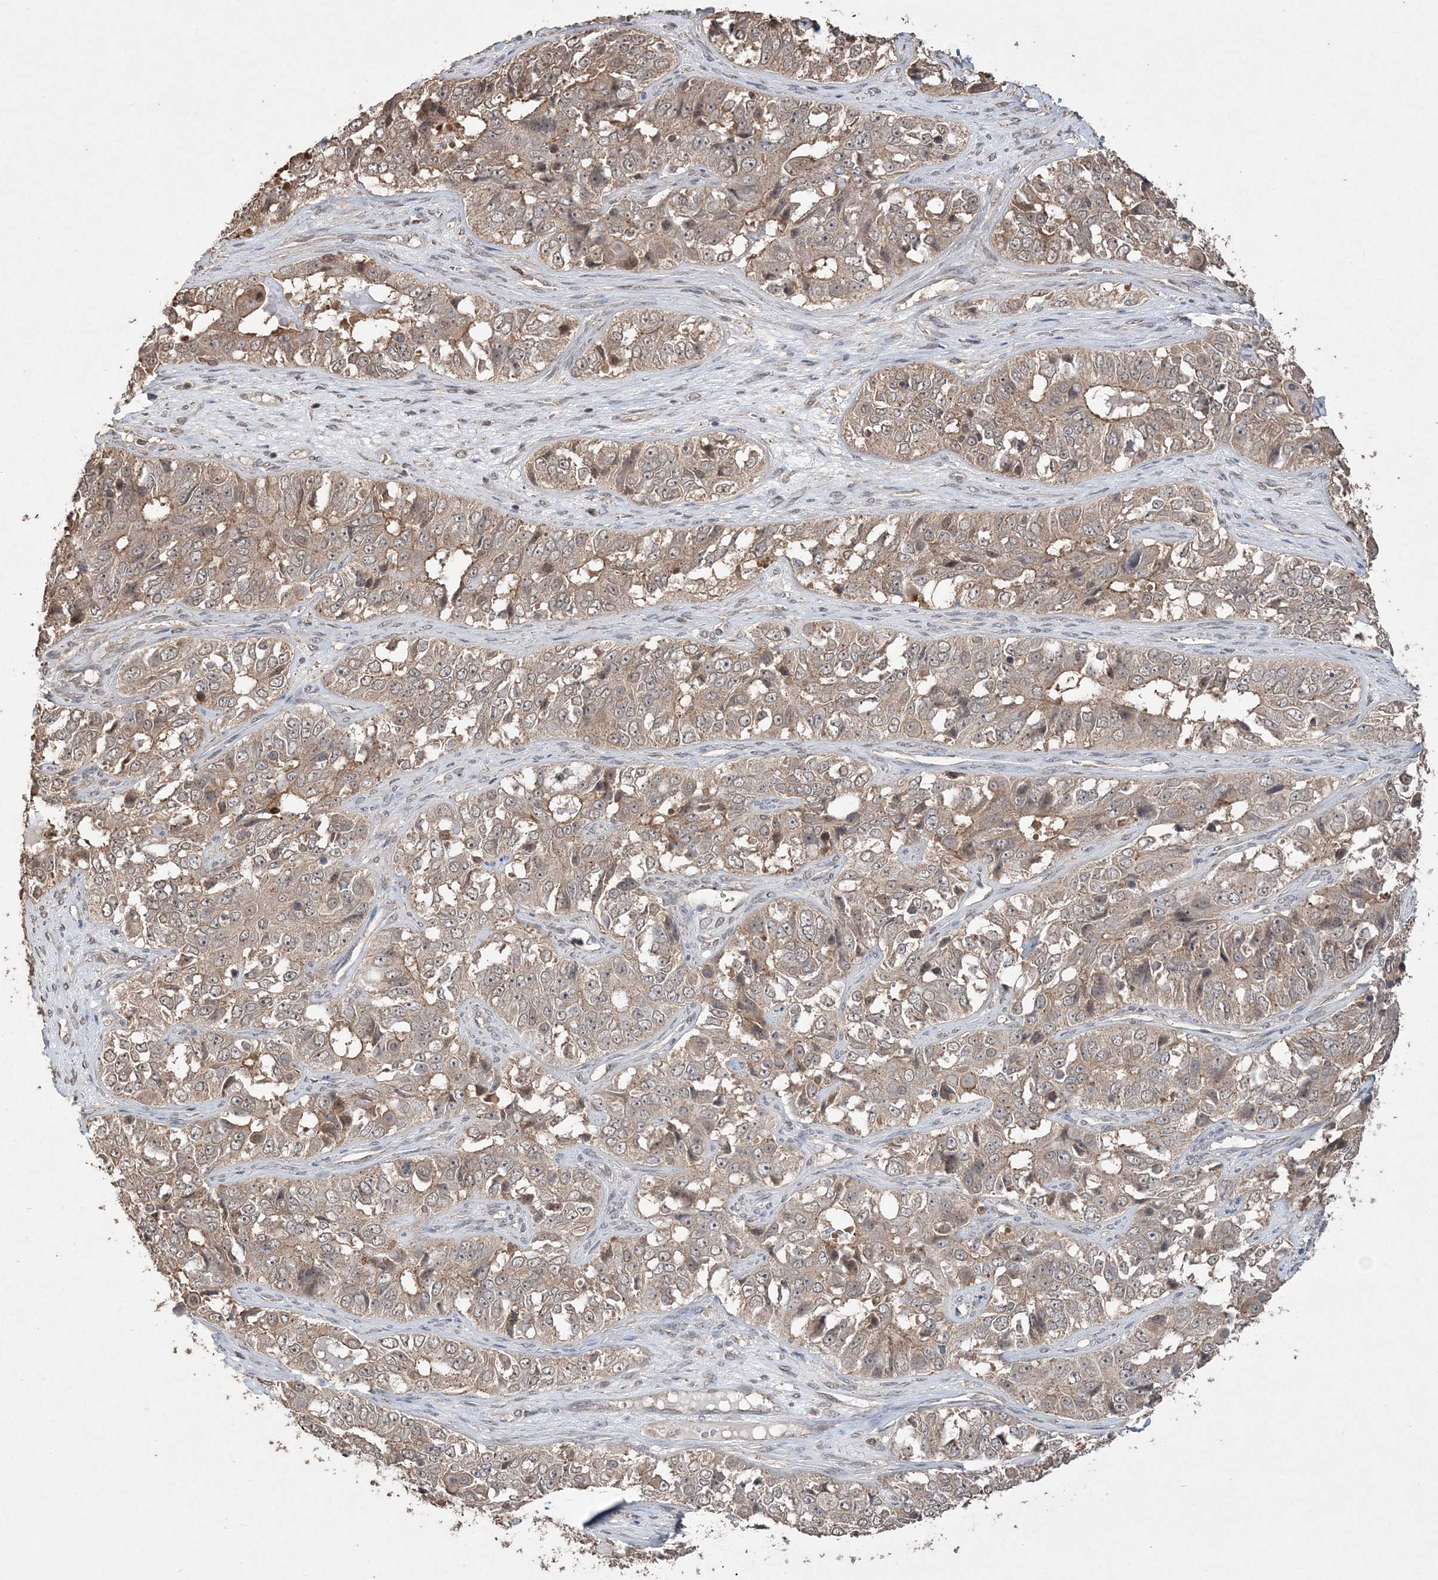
{"staining": {"intensity": "weak", "quantity": "25%-75%", "location": "cytoplasmic/membranous"}, "tissue": "ovarian cancer", "cell_type": "Tumor cells", "image_type": "cancer", "snomed": [{"axis": "morphology", "description": "Carcinoma, endometroid"}, {"axis": "topography", "description": "Ovary"}], "caption": "High-magnification brightfield microscopy of endometroid carcinoma (ovarian) stained with DAB (3,3'-diaminobenzidine) (brown) and counterstained with hematoxylin (blue). tumor cells exhibit weak cytoplasmic/membranous expression is seen in about25%-75% of cells. (DAB (3,3'-diaminobenzidine) IHC with brightfield microscopy, high magnification).", "gene": "EHHADH", "patient": {"sex": "female", "age": 51}}